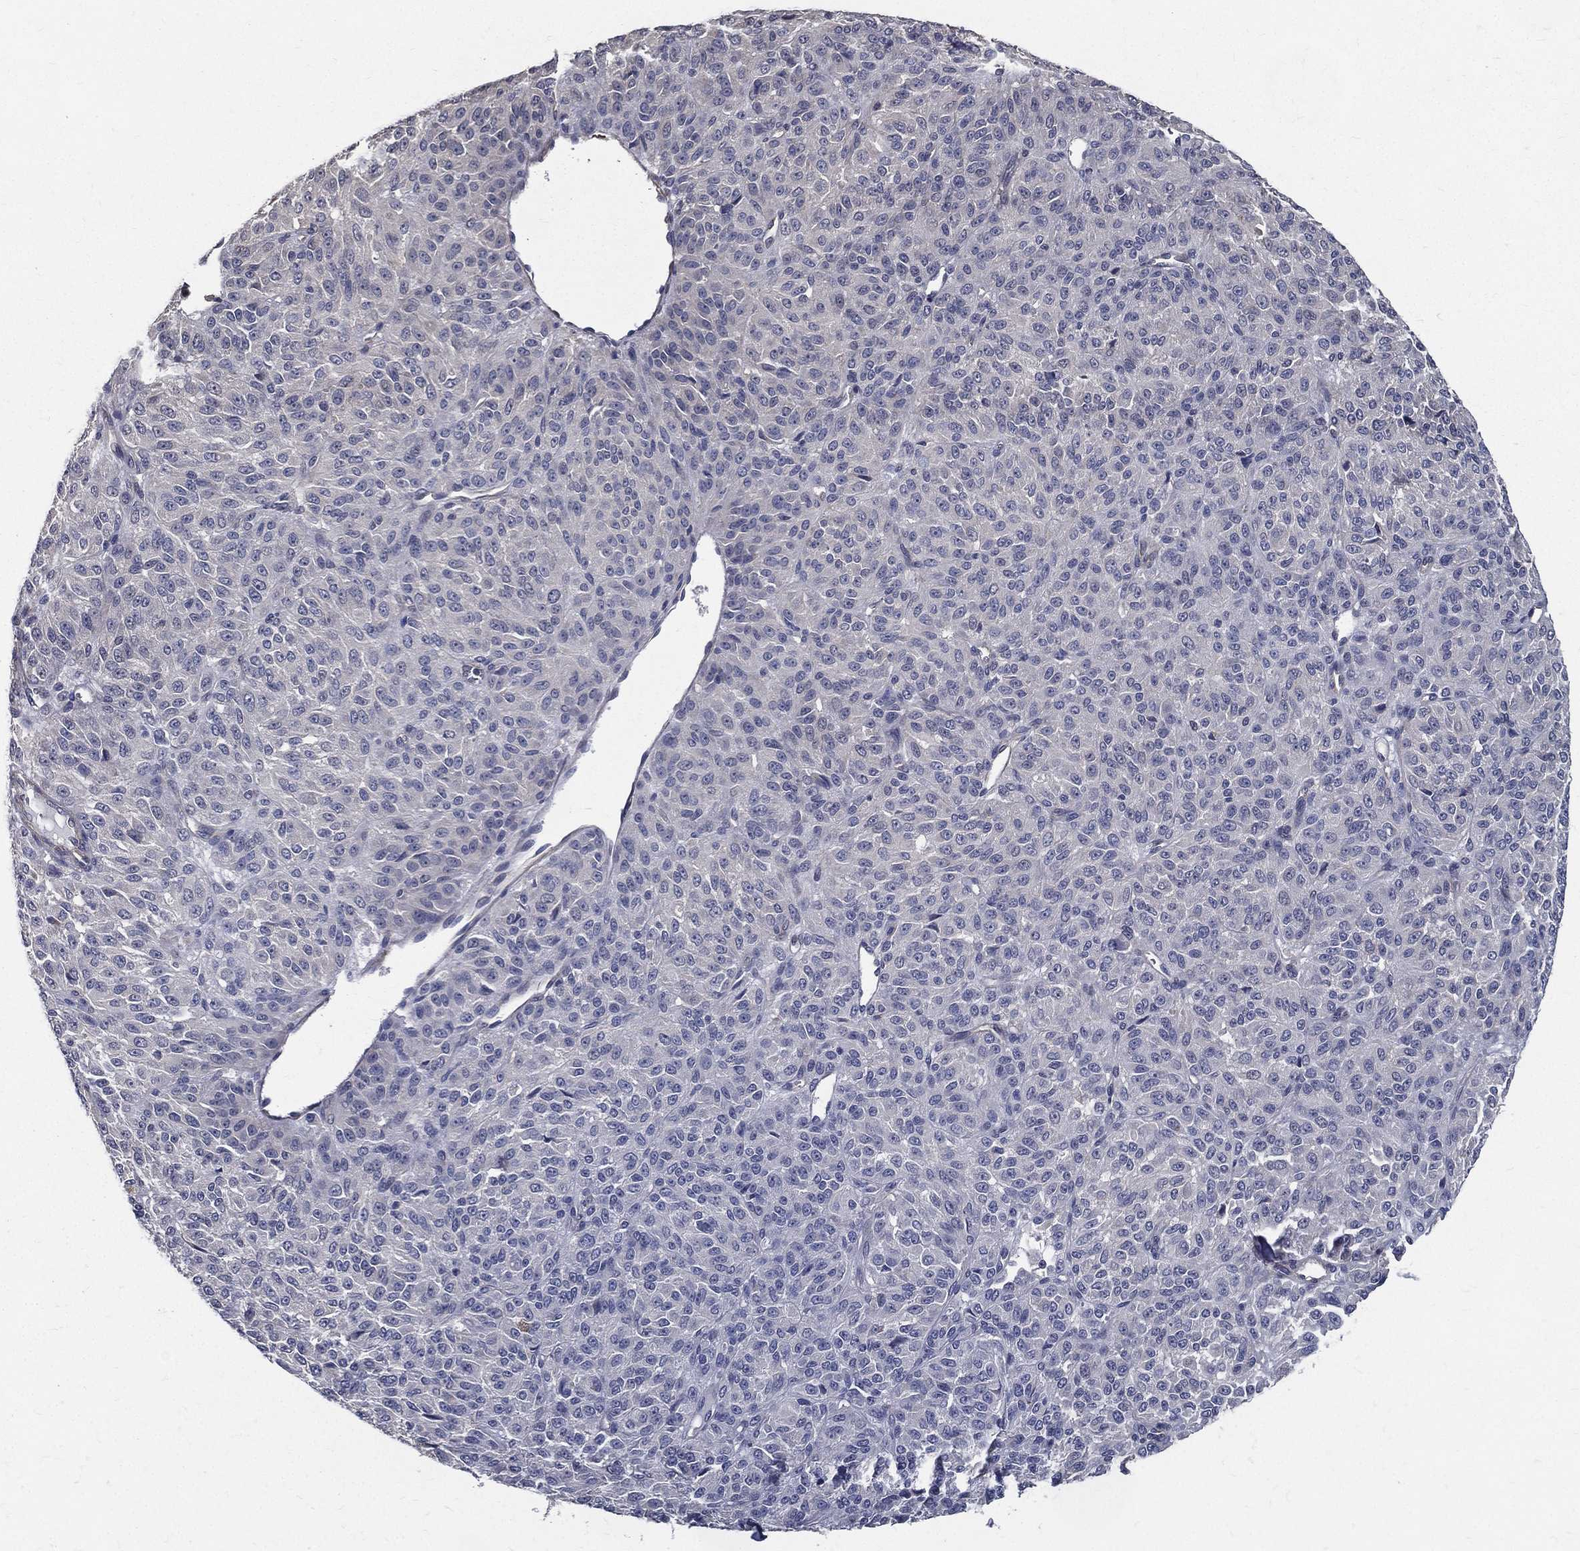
{"staining": {"intensity": "negative", "quantity": "none", "location": "none"}, "tissue": "melanoma", "cell_type": "Tumor cells", "image_type": "cancer", "snomed": [{"axis": "morphology", "description": "Malignant melanoma, Metastatic site"}, {"axis": "topography", "description": "Brain"}], "caption": "Protein analysis of melanoma demonstrates no significant expression in tumor cells. The staining was performed using DAB to visualize the protein expression in brown, while the nuclei were stained in blue with hematoxylin (Magnification: 20x).", "gene": "SERPINB2", "patient": {"sex": "female", "age": 56}}